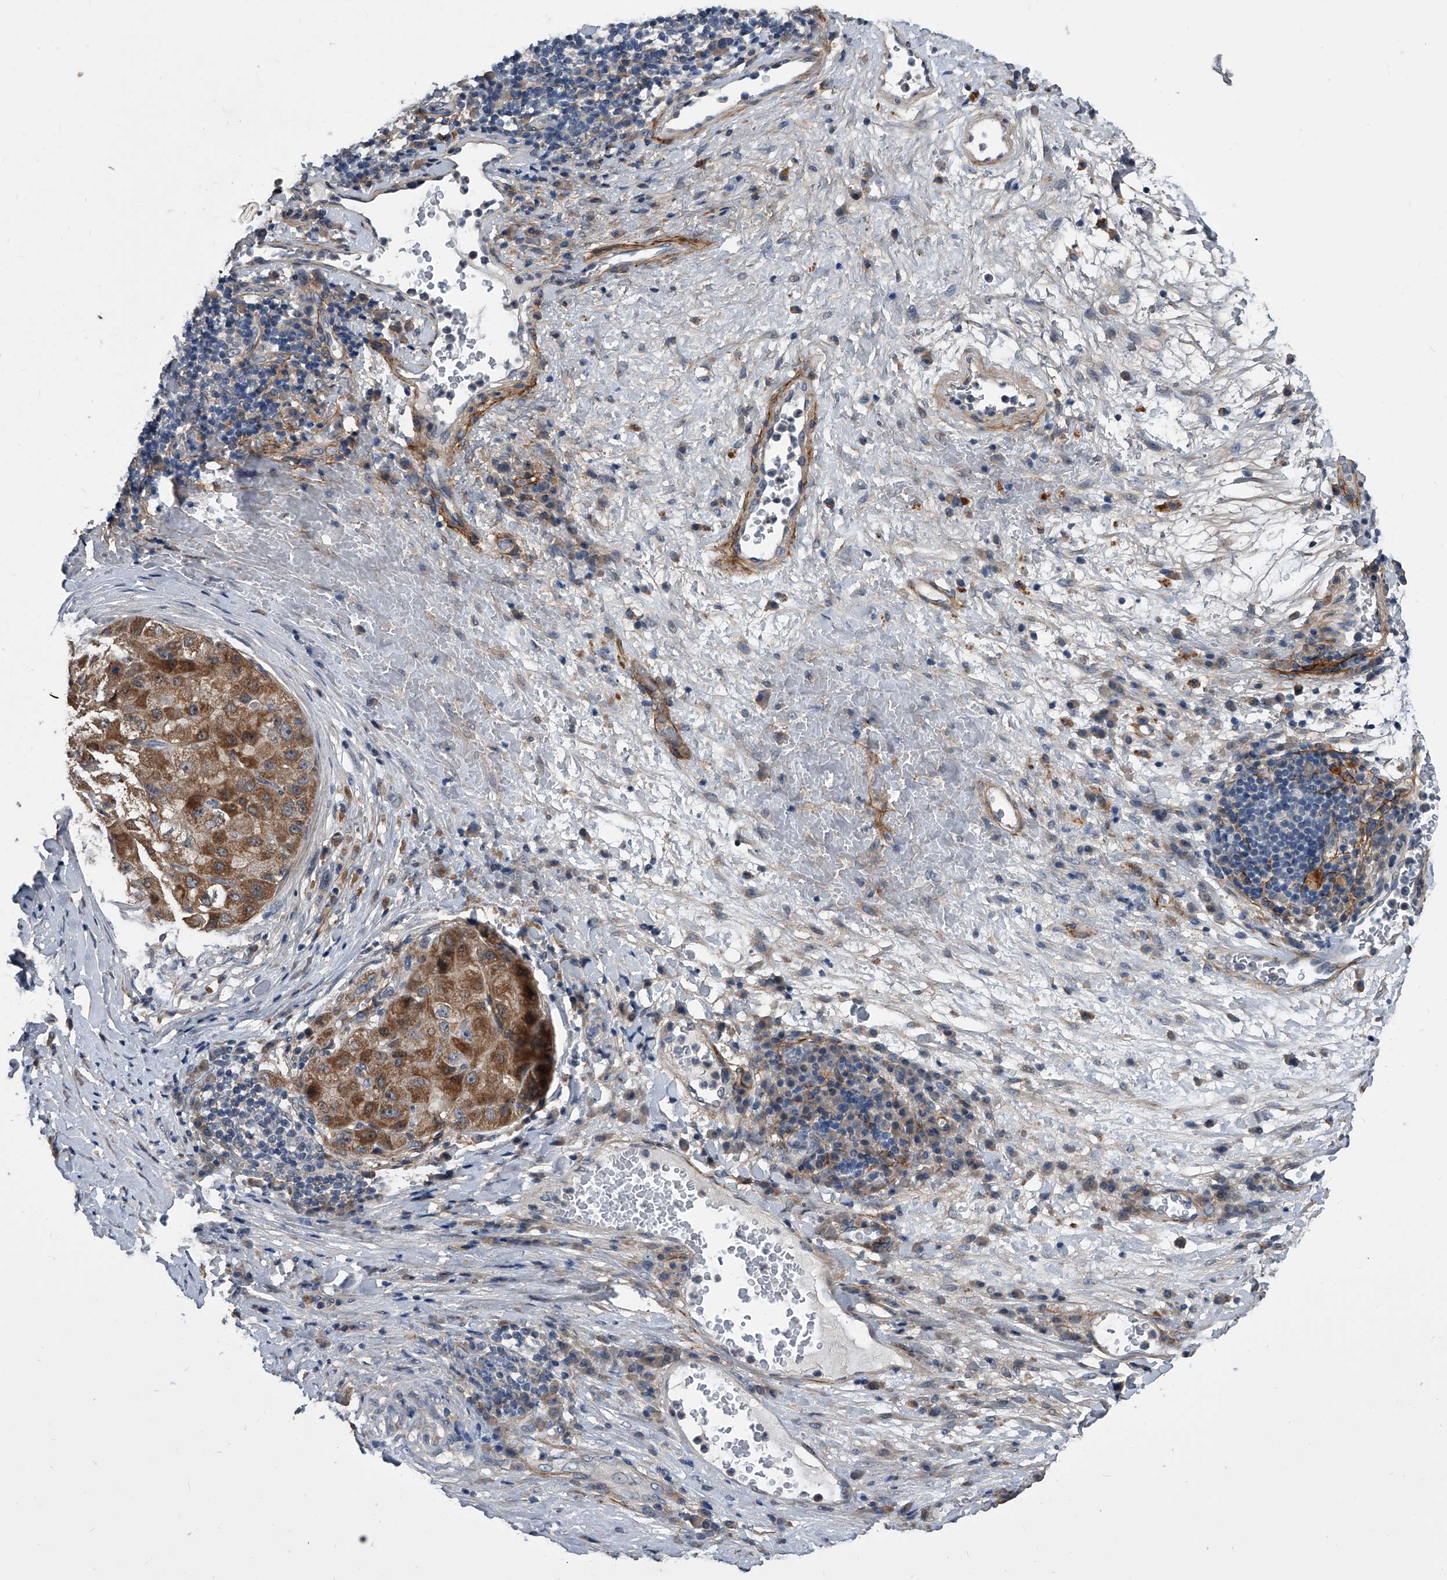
{"staining": {"intensity": "moderate", "quantity": ">75%", "location": "cytoplasmic/membranous"}, "tissue": "liver cancer", "cell_type": "Tumor cells", "image_type": "cancer", "snomed": [{"axis": "morphology", "description": "Carcinoma, Hepatocellular, NOS"}, {"axis": "topography", "description": "Liver"}], "caption": "A photomicrograph of liver cancer (hepatocellular carcinoma) stained for a protein exhibits moderate cytoplasmic/membranous brown staining in tumor cells.", "gene": "PHACTR1", "patient": {"sex": "male", "age": 80}}